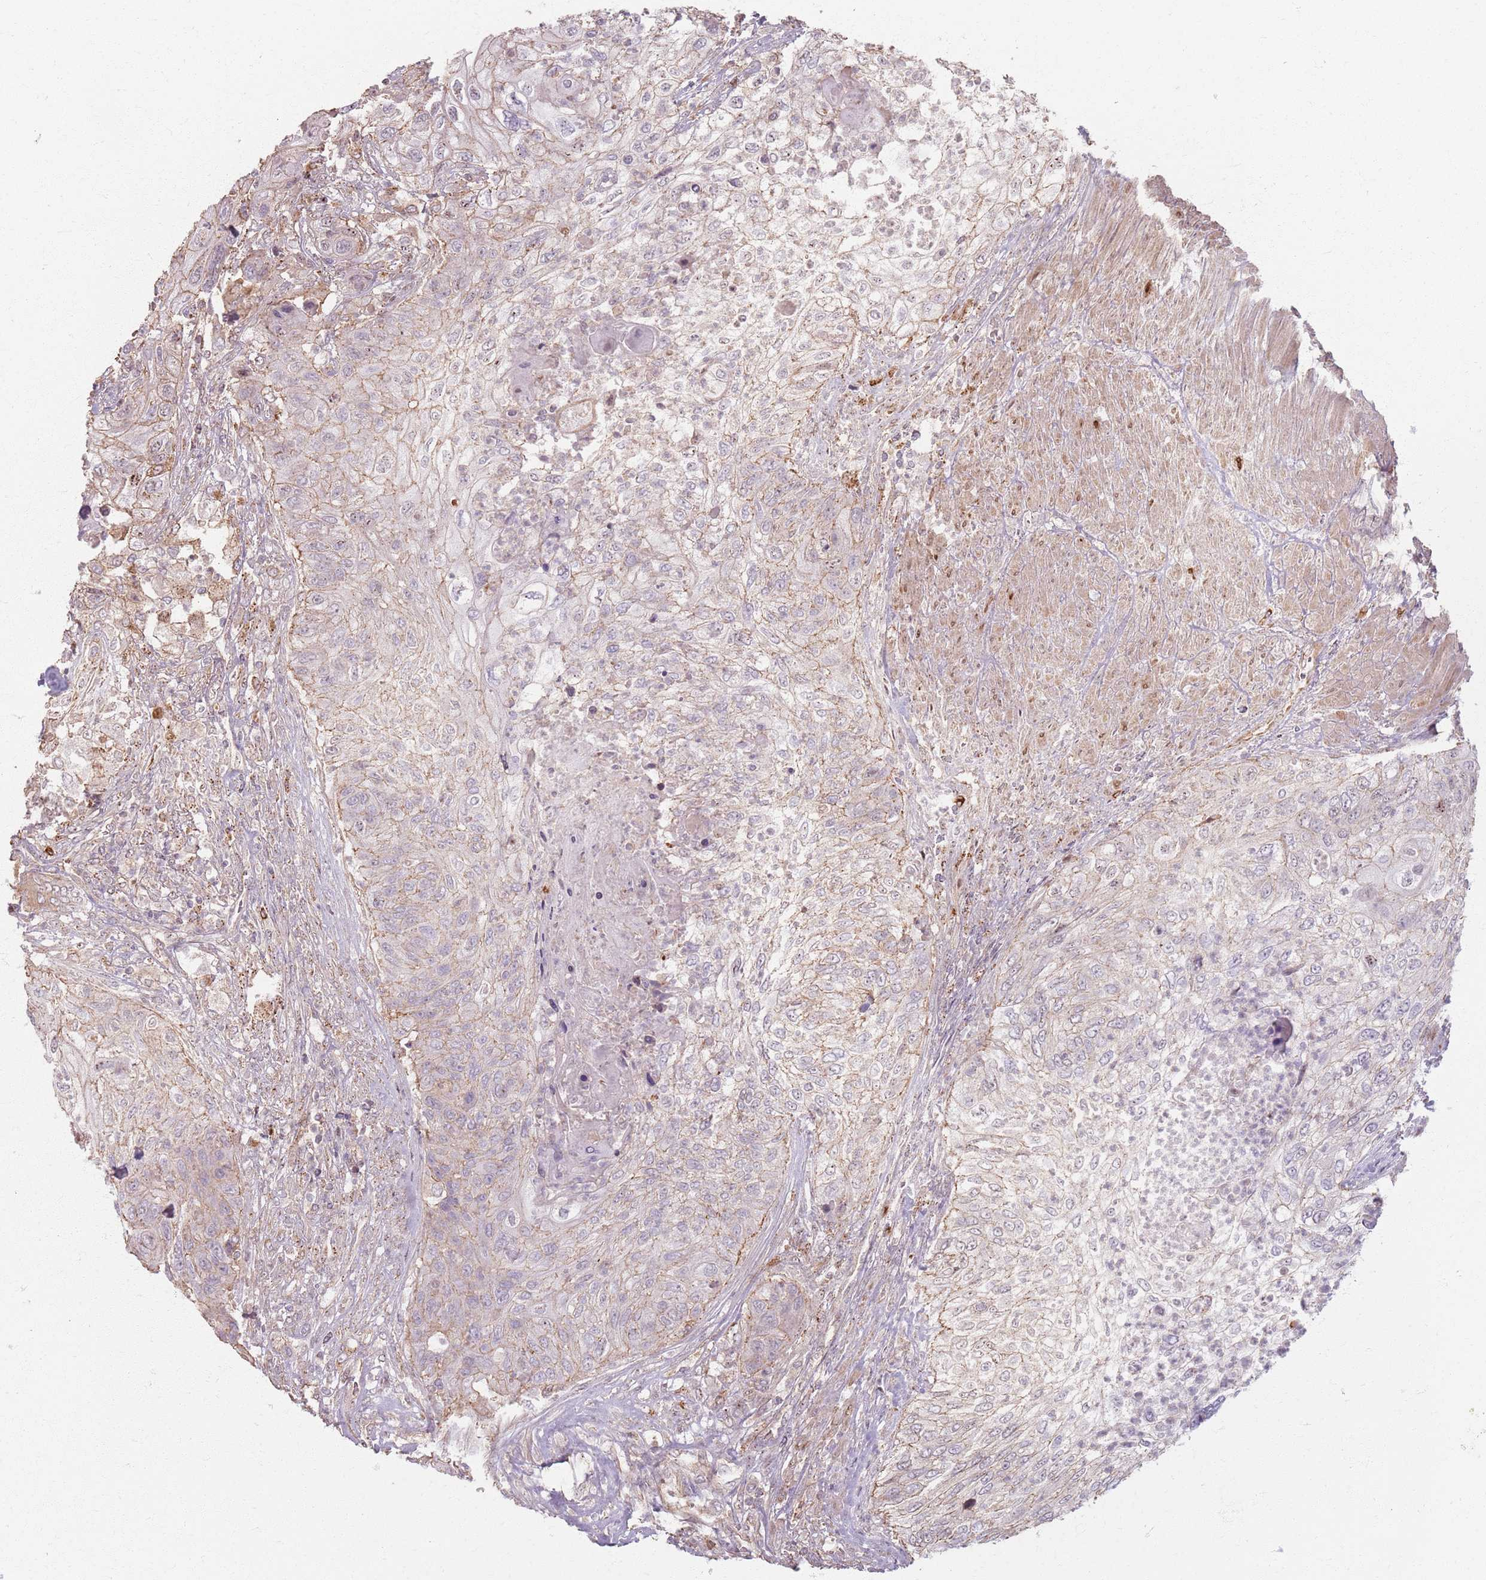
{"staining": {"intensity": "weak", "quantity": "25%-75%", "location": "cytoplasmic/membranous"}, "tissue": "urothelial cancer", "cell_type": "Tumor cells", "image_type": "cancer", "snomed": [{"axis": "morphology", "description": "Urothelial carcinoma, High grade"}, {"axis": "topography", "description": "Urinary bladder"}], "caption": "A histopathology image showing weak cytoplasmic/membranous expression in about 25%-75% of tumor cells in urothelial cancer, as visualized by brown immunohistochemical staining.", "gene": "KCNA5", "patient": {"sex": "female", "age": 60}}